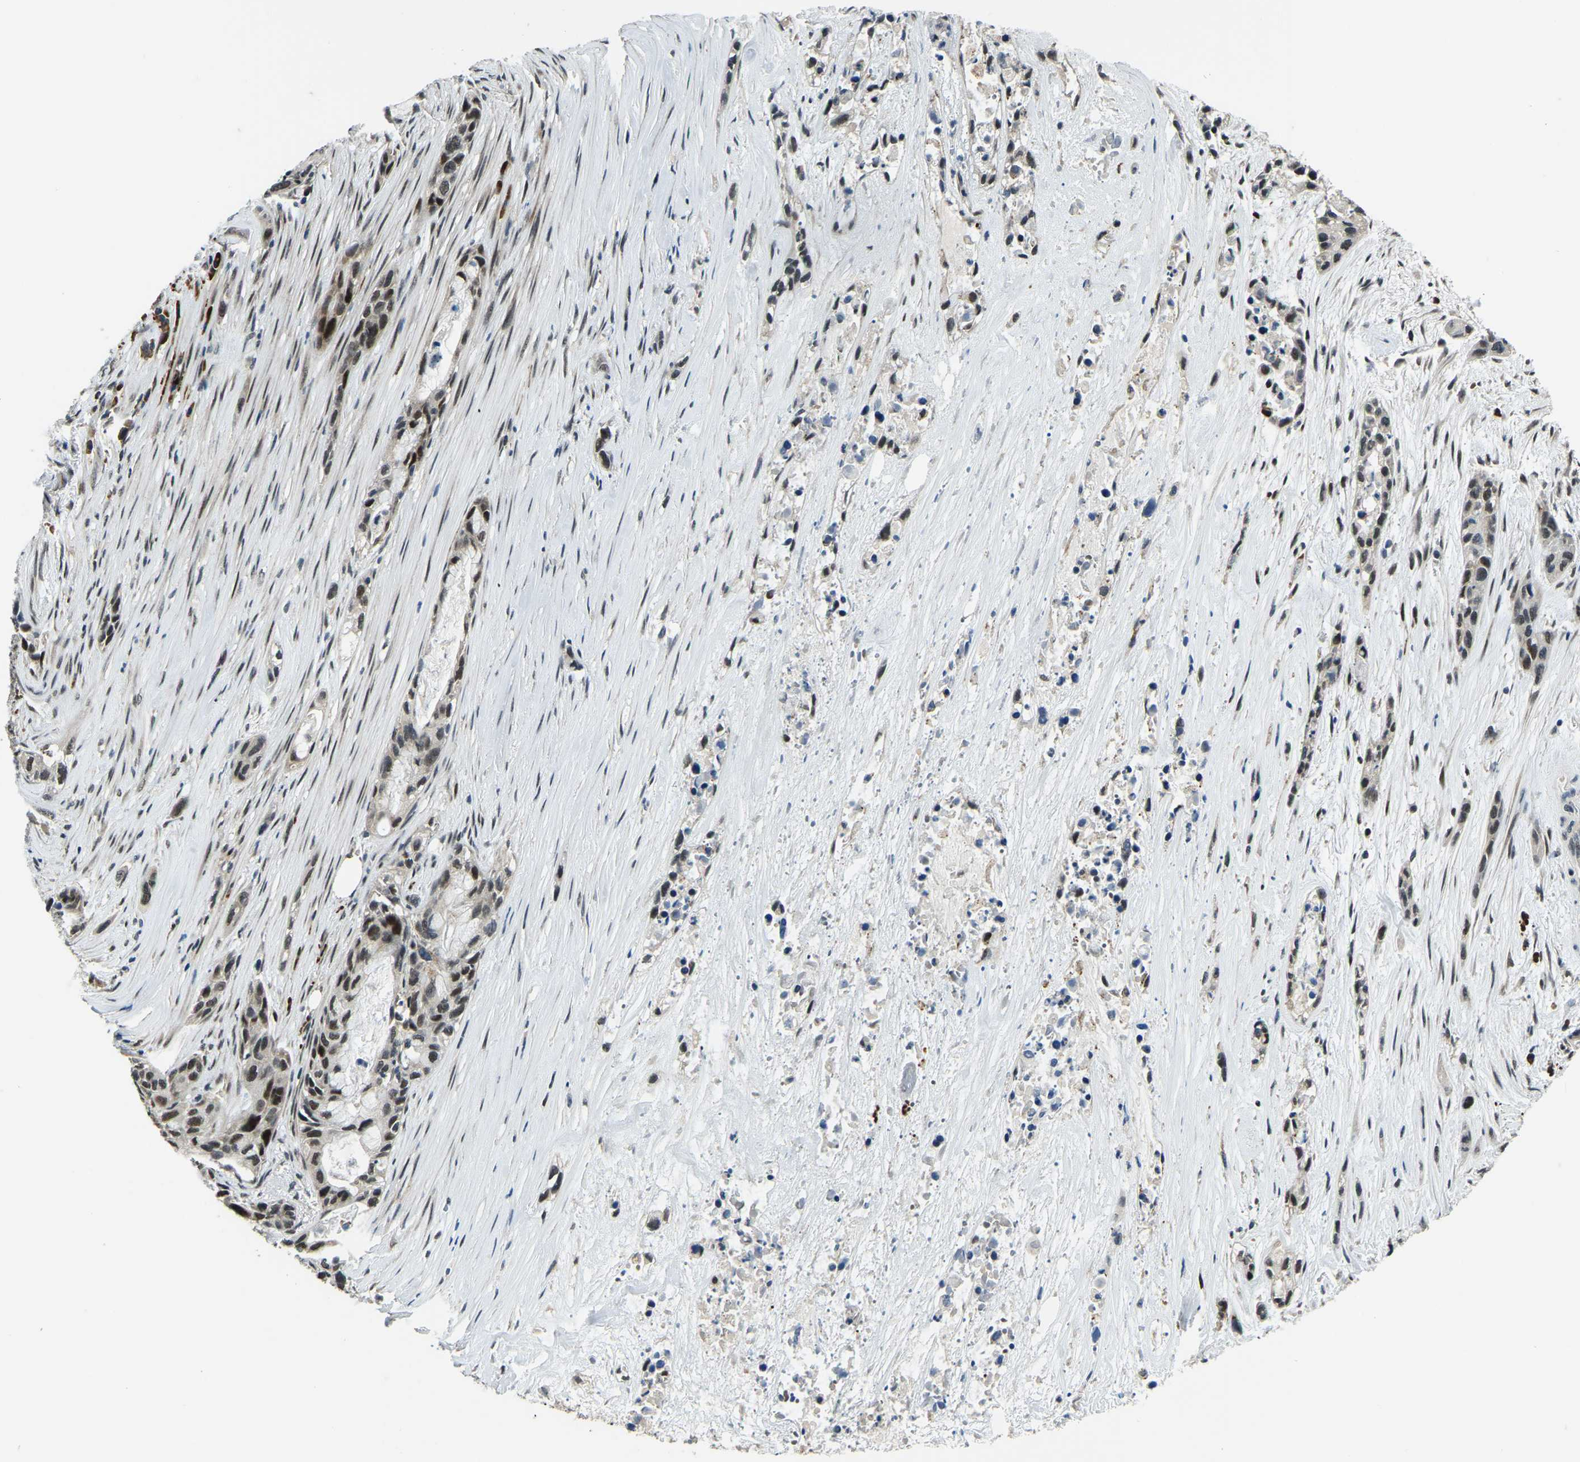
{"staining": {"intensity": "moderate", "quantity": ">75%", "location": "nuclear"}, "tissue": "pancreatic cancer", "cell_type": "Tumor cells", "image_type": "cancer", "snomed": [{"axis": "morphology", "description": "Adenocarcinoma, NOS"}, {"axis": "topography", "description": "Pancreas"}], "caption": "IHC of human pancreatic cancer (adenocarcinoma) reveals medium levels of moderate nuclear expression in approximately >75% of tumor cells.", "gene": "ING2", "patient": {"sex": "male", "age": 53}}